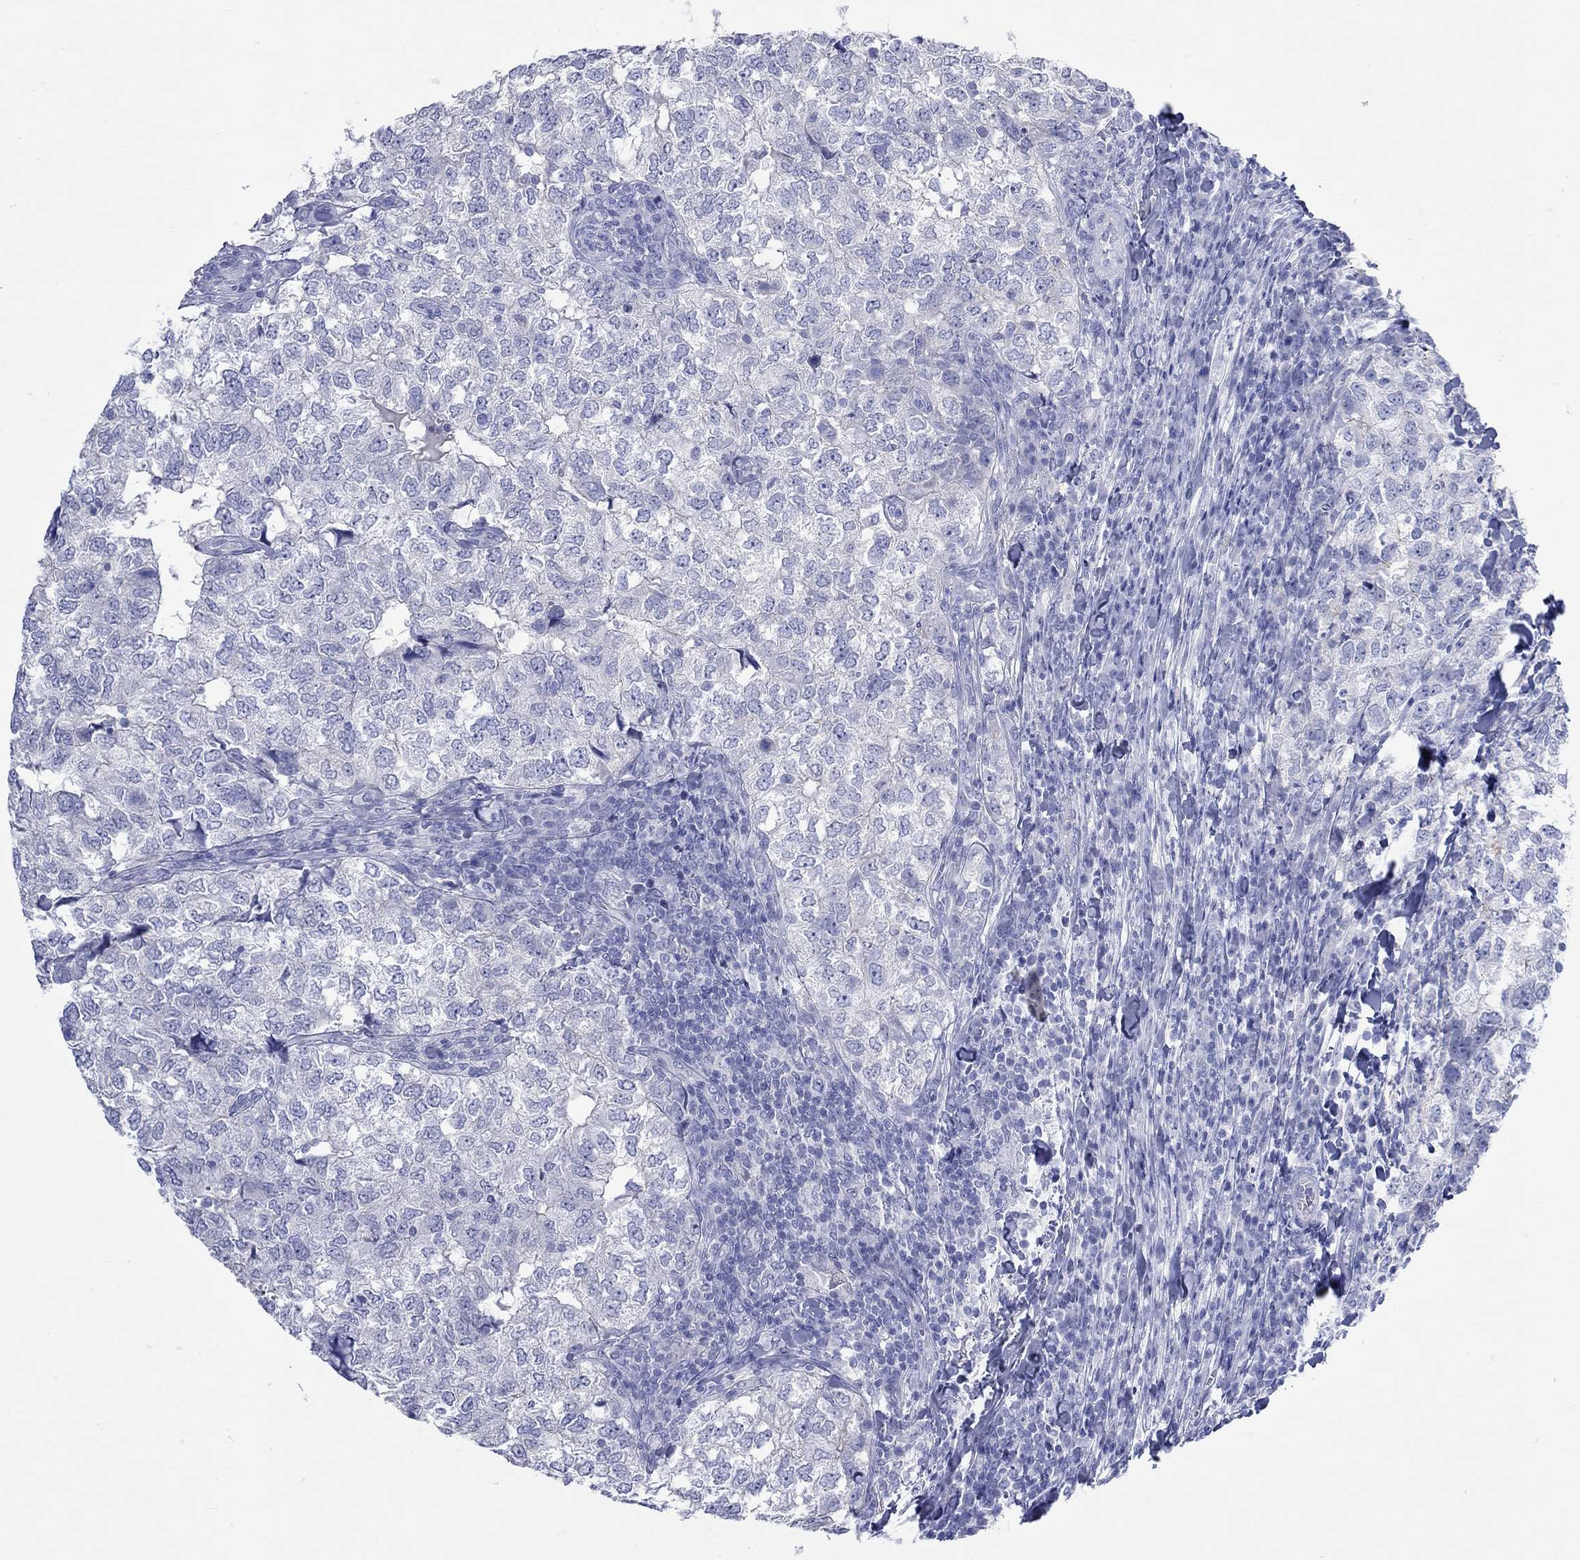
{"staining": {"intensity": "negative", "quantity": "none", "location": "none"}, "tissue": "breast cancer", "cell_type": "Tumor cells", "image_type": "cancer", "snomed": [{"axis": "morphology", "description": "Duct carcinoma"}, {"axis": "topography", "description": "Breast"}], "caption": "This is an immunohistochemistry image of human invasive ductal carcinoma (breast). There is no expression in tumor cells.", "gene": "SPATA9", "patient": {"sex": "female", "age": 30}}